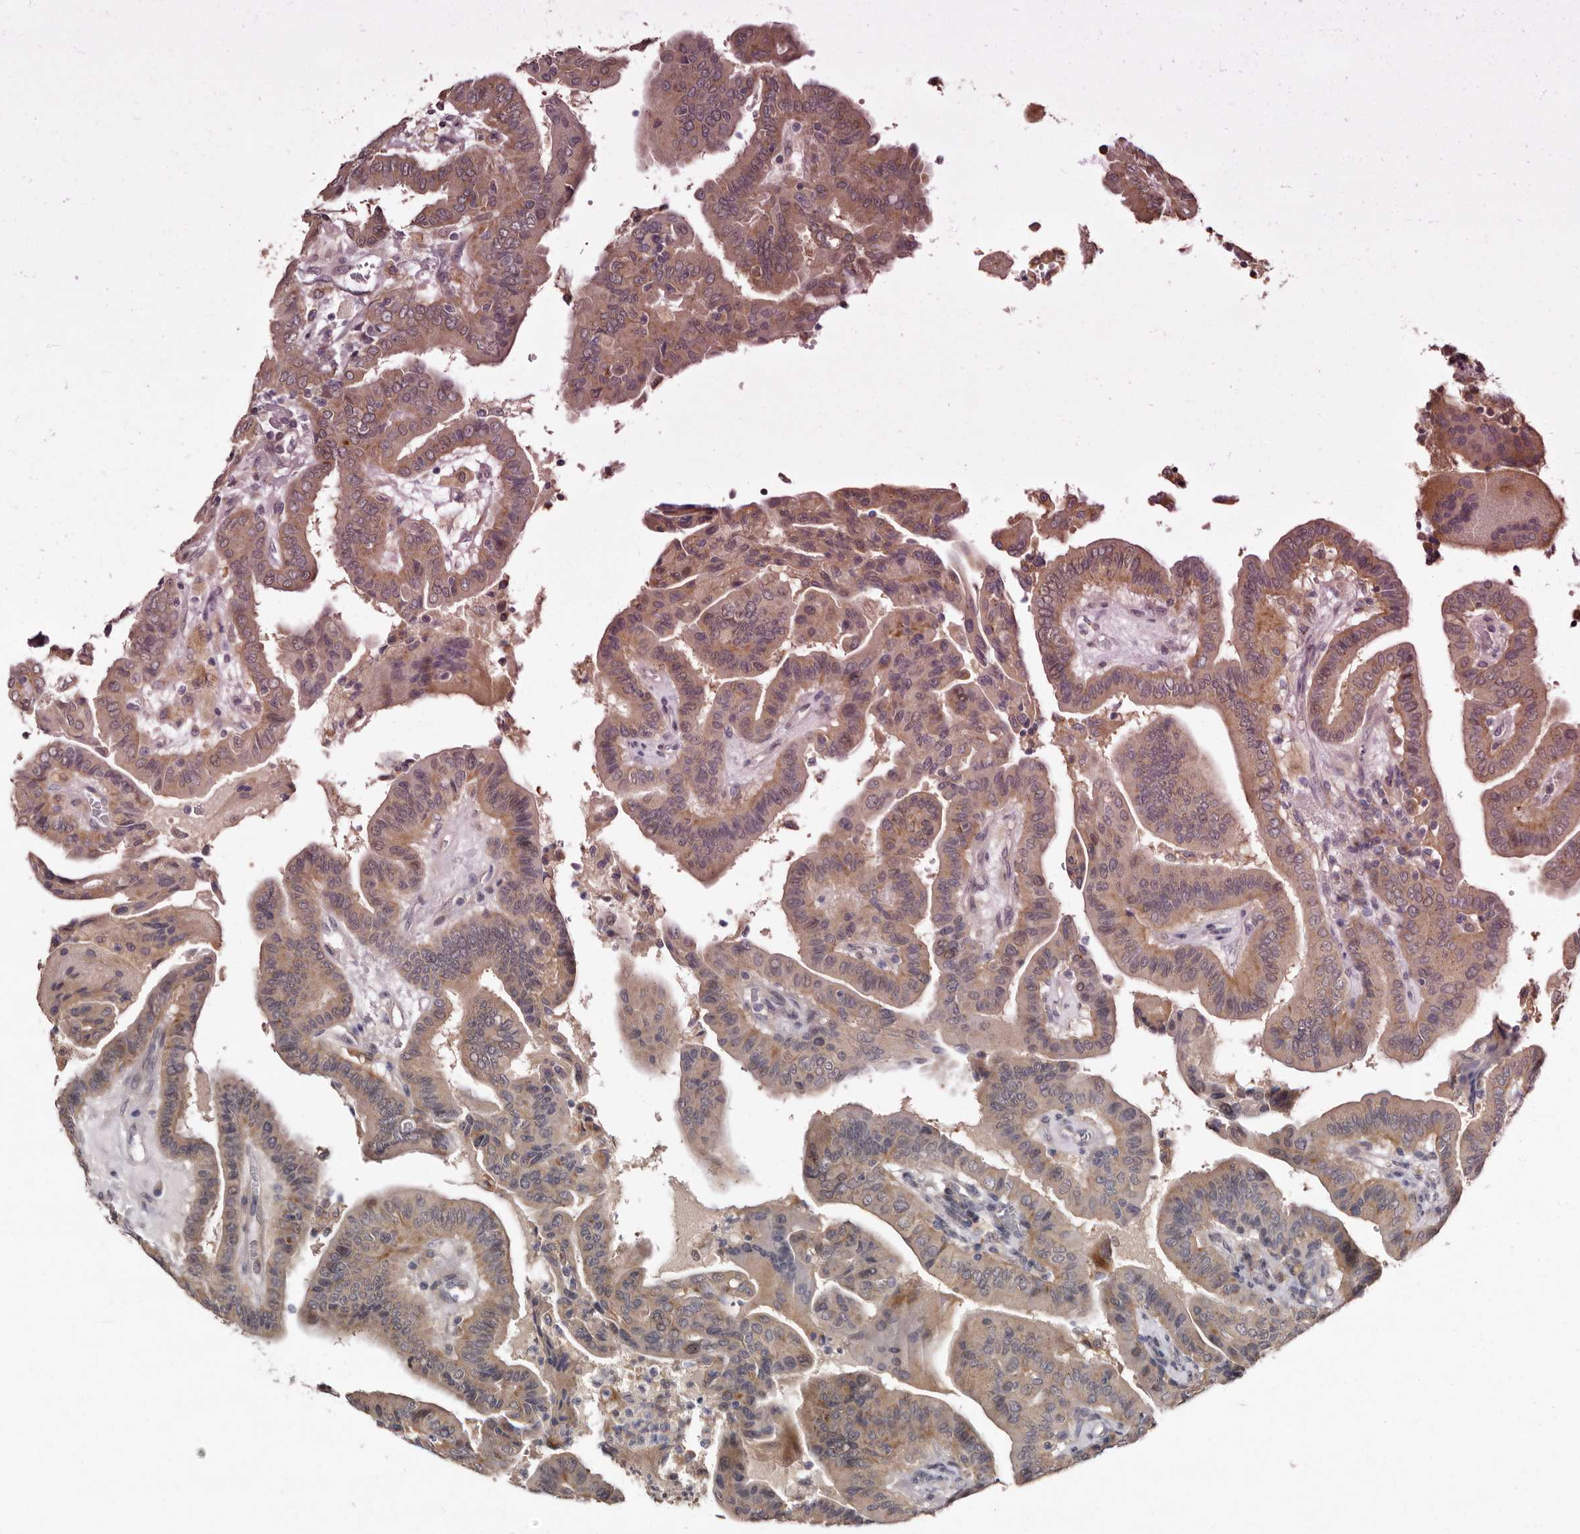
{"staining": {"intensity": "weak", "quantity": ">75%", "location": "cytoplasmic/membranous"}, "tissue": "thyroid cancer", "cell_type": "Tumor cells", "image_type": "cancer", "snomed": [{"axis": "morphology", "description": "Papillary adenocarcinoma, NOS"}, {"axis": "topography", "description": "Thyroid gland"}], "caption": "Protein expression analysis of thyroid papillary adenocarcinoma displays weak cytoplasmic/membranous positivity in approximately >75% of tumor cells.", "gene": "FAM91A1", "patient": {"sex": "male", "age": 33}}